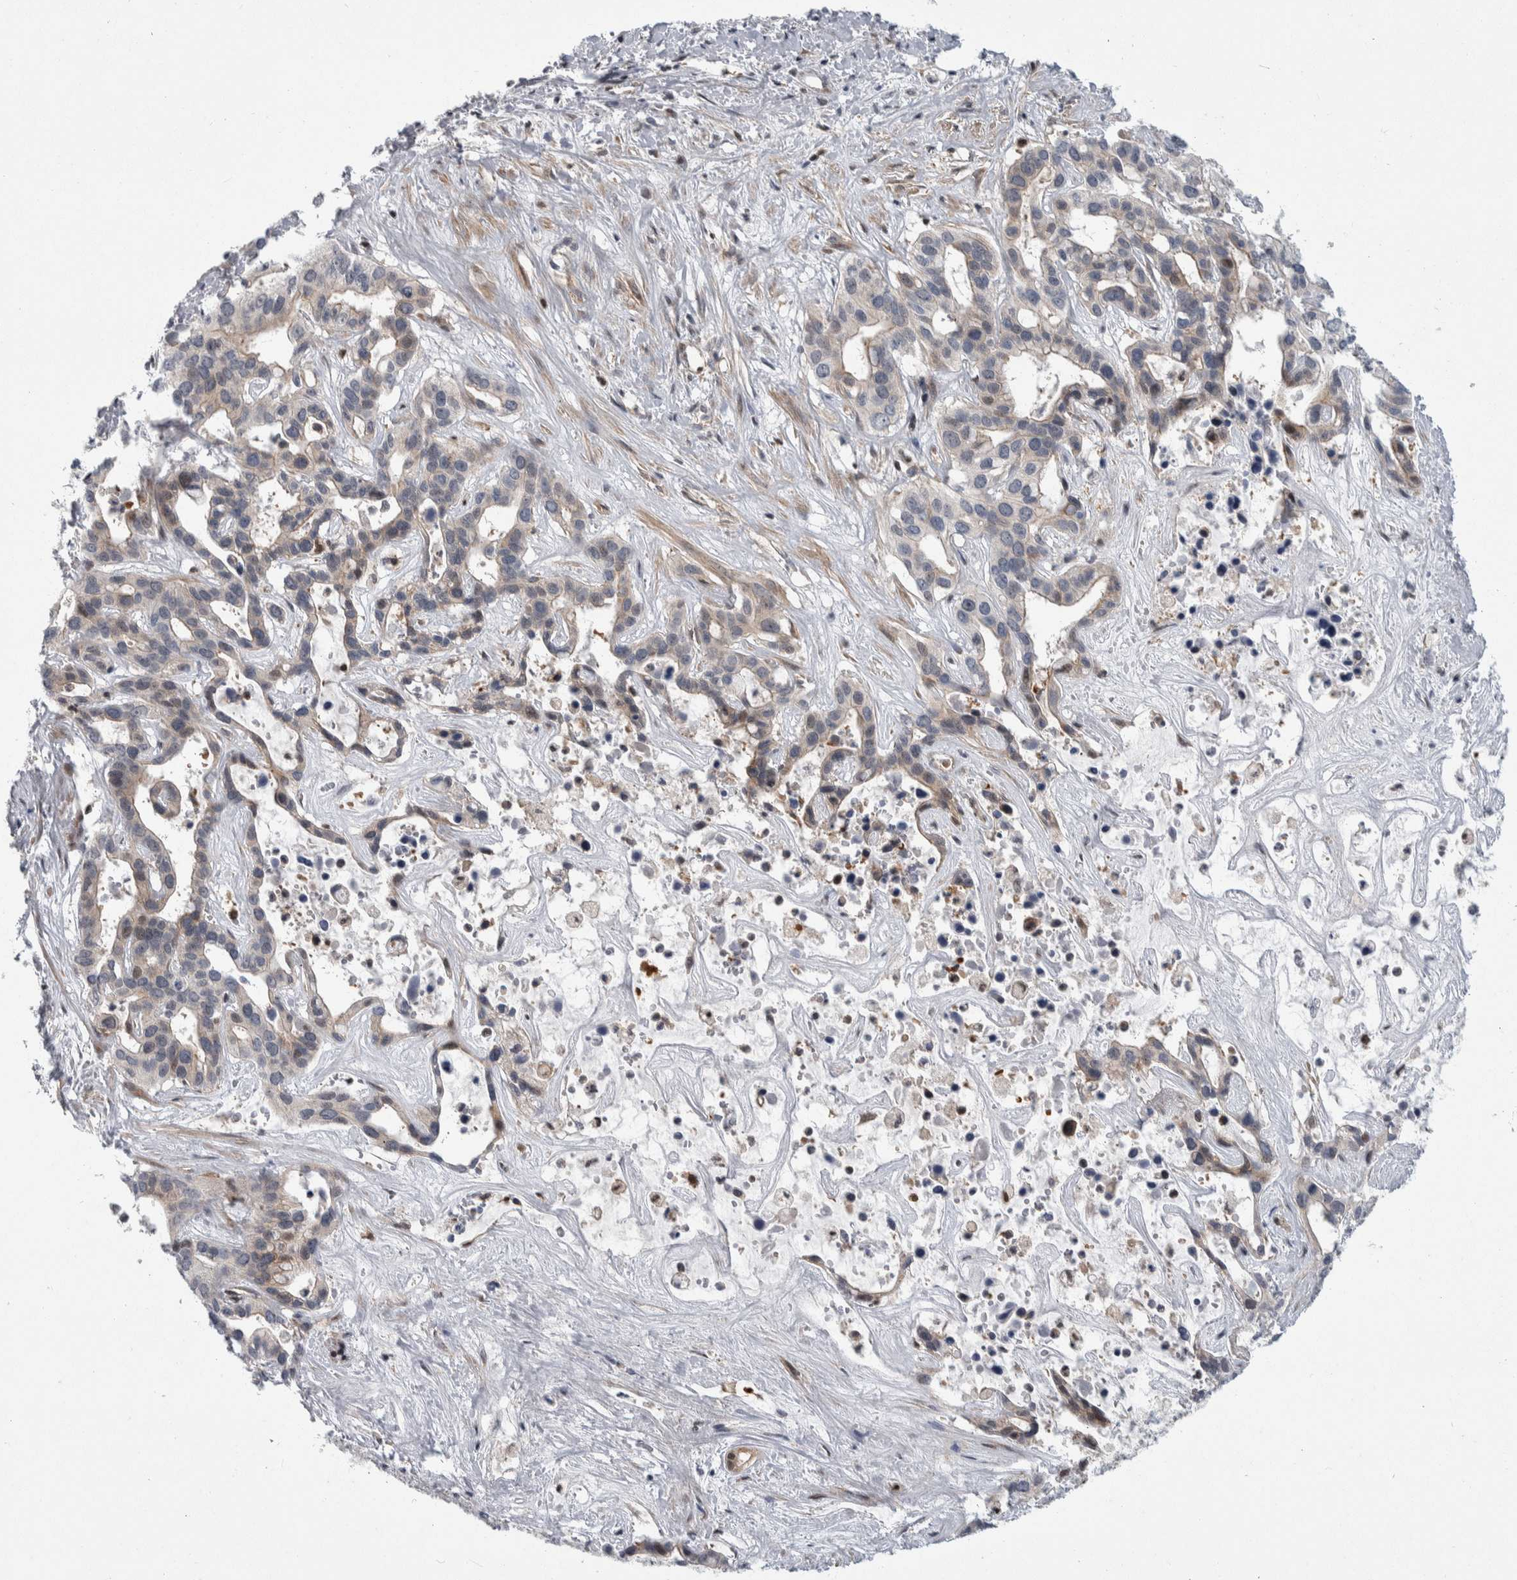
{"staining": {"intensity": "negative", "quantity": "none", "location": "none"}, "tissue": "liver cancer", "cell_type": "Tumor cells", "image_type": "cancer", "snomed": [{"axis": "morphology", "description": "Cholangiocarcinoma"}, {"axis": "topography", "description": "Liver"}], "caption": "Immunohistochemical staining of liver cancer demonstrates no significant positivity in tumor cells.", "gene": "PTPA", "patient": {"sex": "female", "age": 65}}